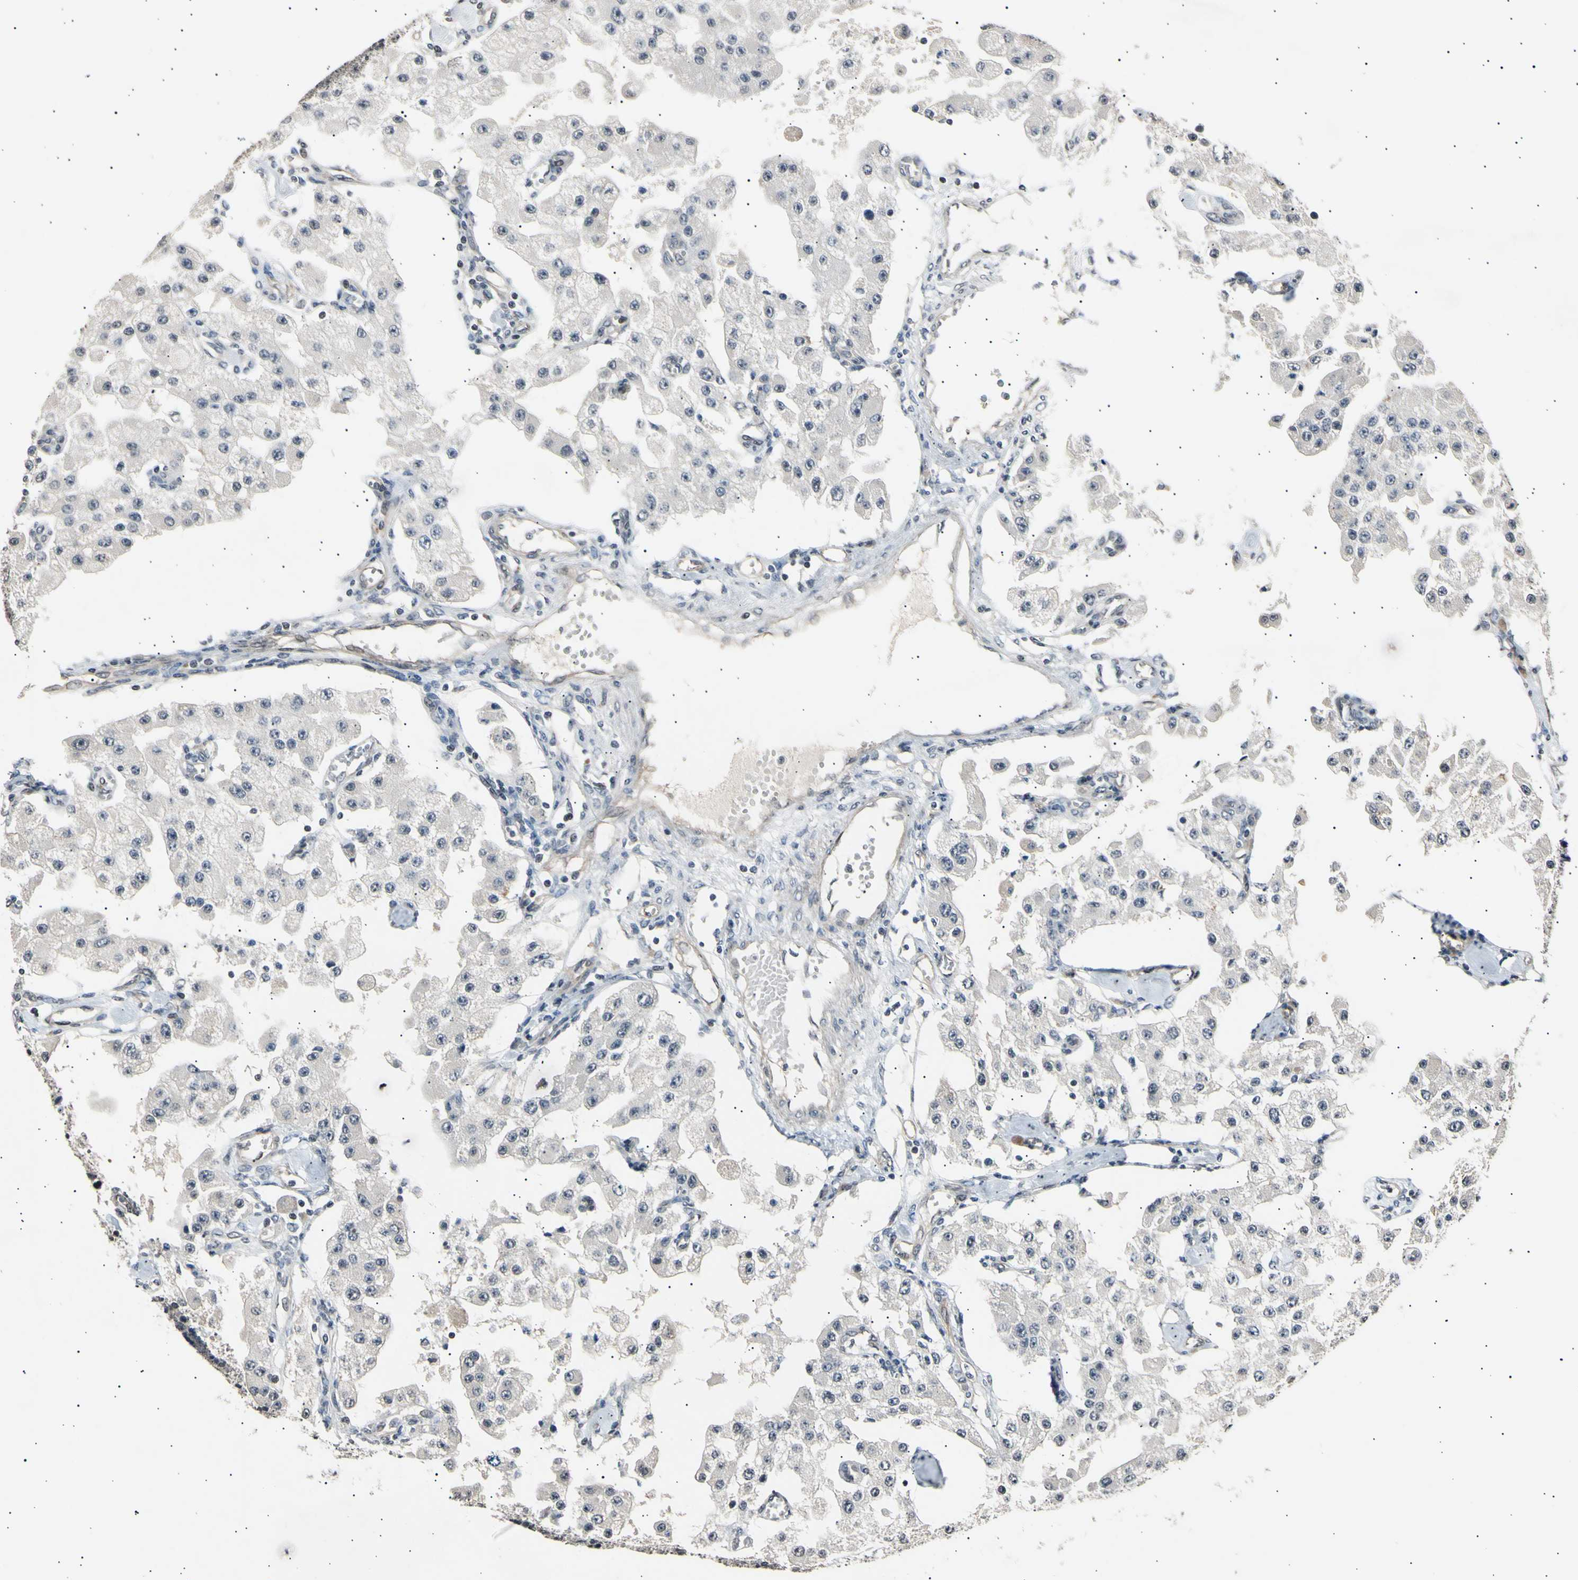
{"staining": {"intensity": "negative", "quantity": "none", "location": "none"}, "tissue": "carcinoid", "cell_type": "Tumor cells", "image_type": "cancer", "snomed": [{"axis": "morphology", "description": "Carcinoid, malignant, NOS"}, {"axis": "topography", "description": "Pancreas"}], "caption": "DAB (3,3'-diaminobenzidine) immunohistochemical staining of human carcinoid displays no significant expression in tumor cells. Brightfield microscopy of IHC stained with DAB (brown) and hematoxylin (blue), captured at high magnification.", "gene": "AK1", "patient": {"sex": "male", "age": 41}}